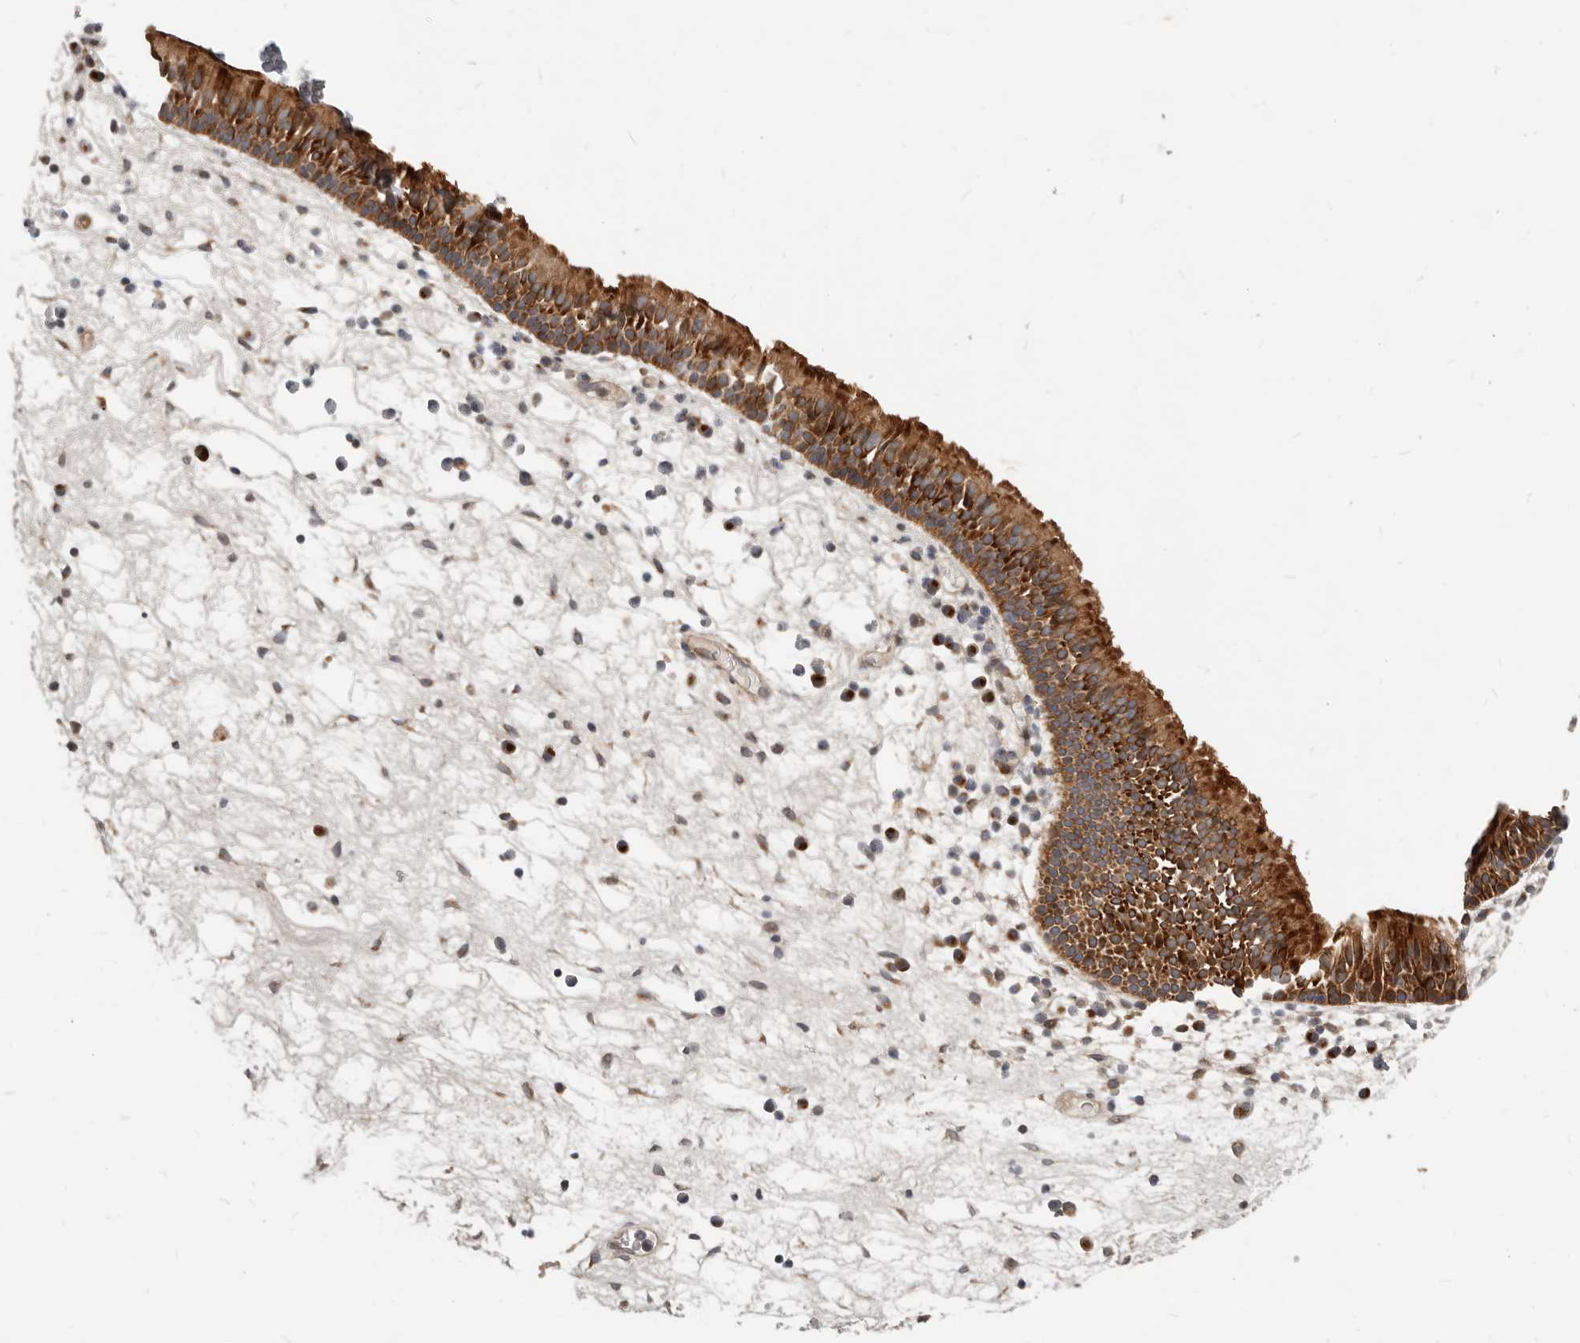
{"staining": {"intensity": "strong", "quantity": ">75%", "location": "cytoplasmic/membranous"}, "tissue": "nasopharynx", "cell_type": "Respiratory epithelial cells", "image_type": "normal", "snomed": [{"axis": "morphology", "description": "Normal tissue, NOS"}, {"axis": "morphology", "description": "Inflammation, NOS"}, {"axis": "morphology", "description": "Malignant melanoma, Metastatic site"}, {"axis": "topography", "description": "Nasopharynx"}], "caption": "A brown stain highlights strong cytoplasmic/membranous positivity of a protein in respiratory epithelial cells of benign nasopharynx.", "gene": "NPY4R2", "patient": {"sex": "male", "age": 70}}